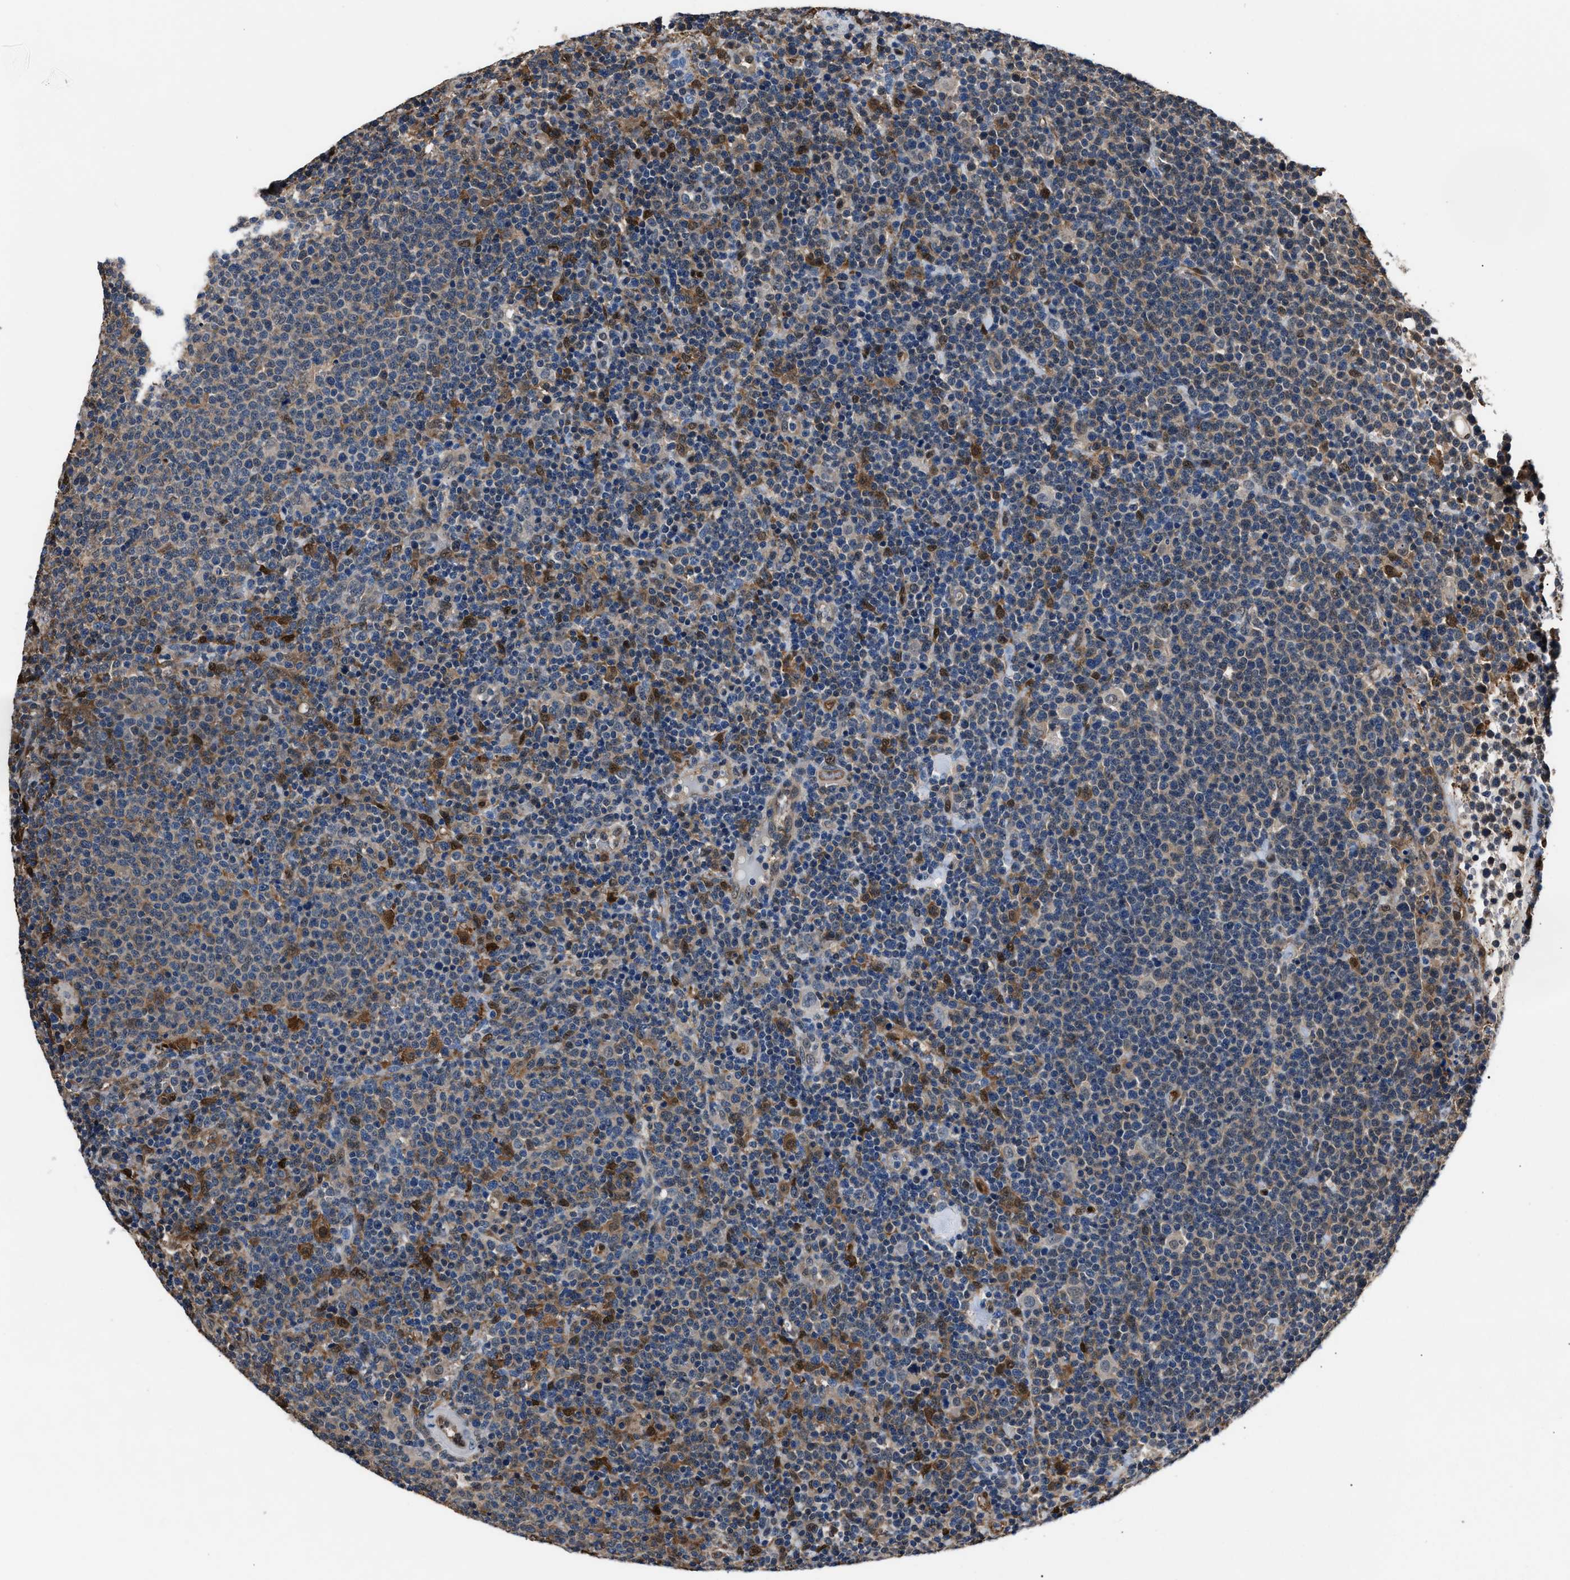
{"staining": {"intensity": "moderate", "quantity": "<25%", "location": "cytoplasmic/membranous"}, "tissue": "lymphoma", "cell_type": "Tumor cells", "image_type": "cancer", "snomed": [{"axis": "morphology", "description": "Malignant lymphoma, non-Hodgkin's type, High grade"}, {"axis": "topography", "description": "Lymph node"}], "caption": "This photomicrograph demonstrates lymphoma stained with immunohistochemistry (IHC) to label a protein in brown. The cytoplasmic/membranous of tumor cells show moderate positivity for the protein. Nuclei are counter-stained blue.", "gene": "PPA1", "patient": {"sex": "male", "age": 61}}